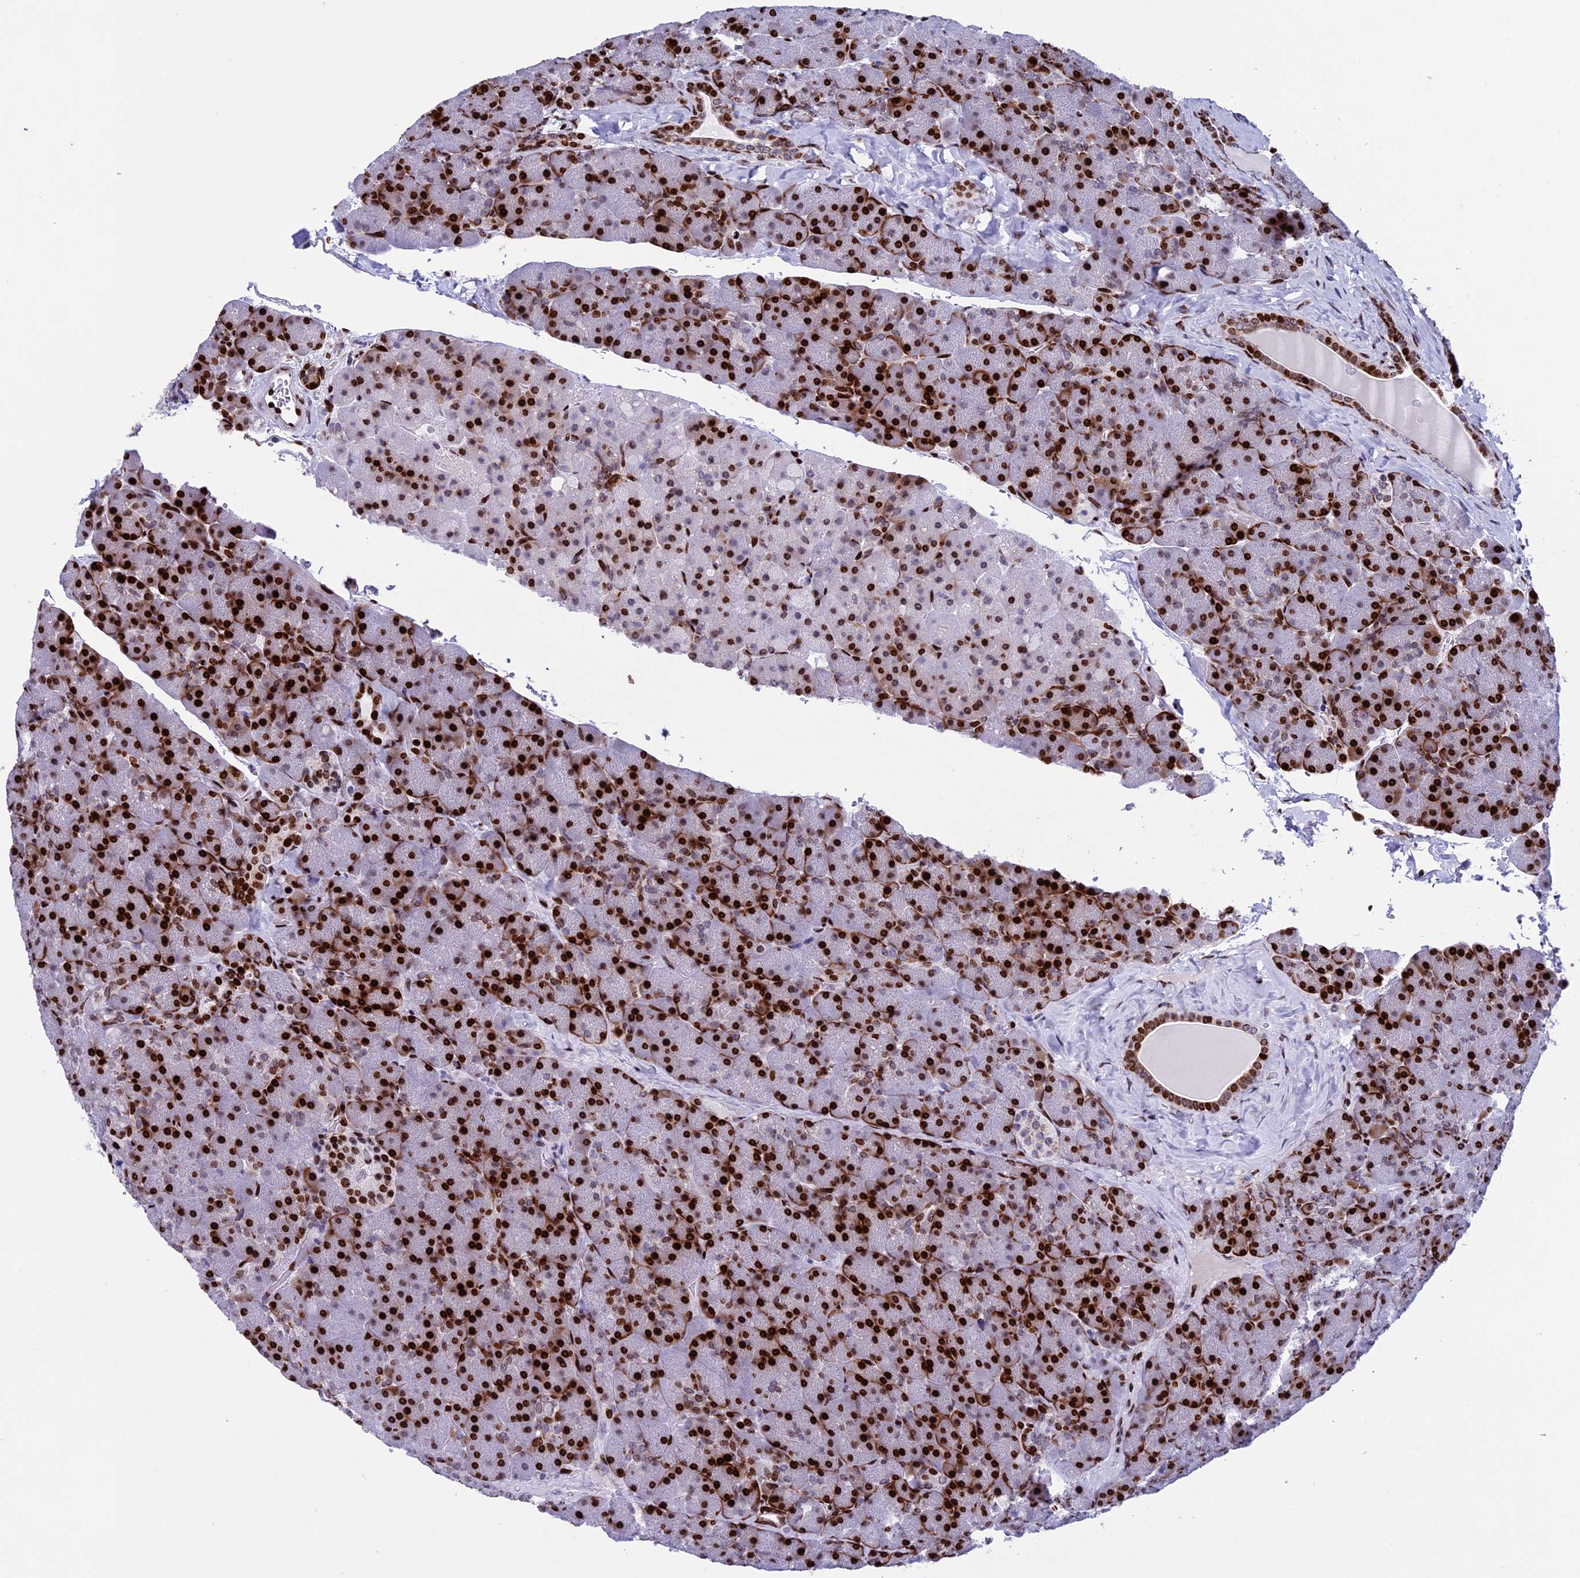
{"staining": {"intensity": "strong", "quantity": "25%-75%", "location": "nuclear"}, "tissue": "pancreas", "cell_type": "Exocrine glandular cells", "image_type": "normal", "snomed": [{"axis": "morphology", "description": "Normal tissue, NOS"}, {"axis": "topography", "description": "Pancreas"}], "caption": "Pancreas stained with immunohistochemistry (IHC) demonstrates strong nuclear expression in approximately 25%-75% of exocrine glandular cells. (Brightfield microscopy of DAB IHC at high magnification).", "gene": "BTBD3", "patient": {"sex": "male", "age": 36}}